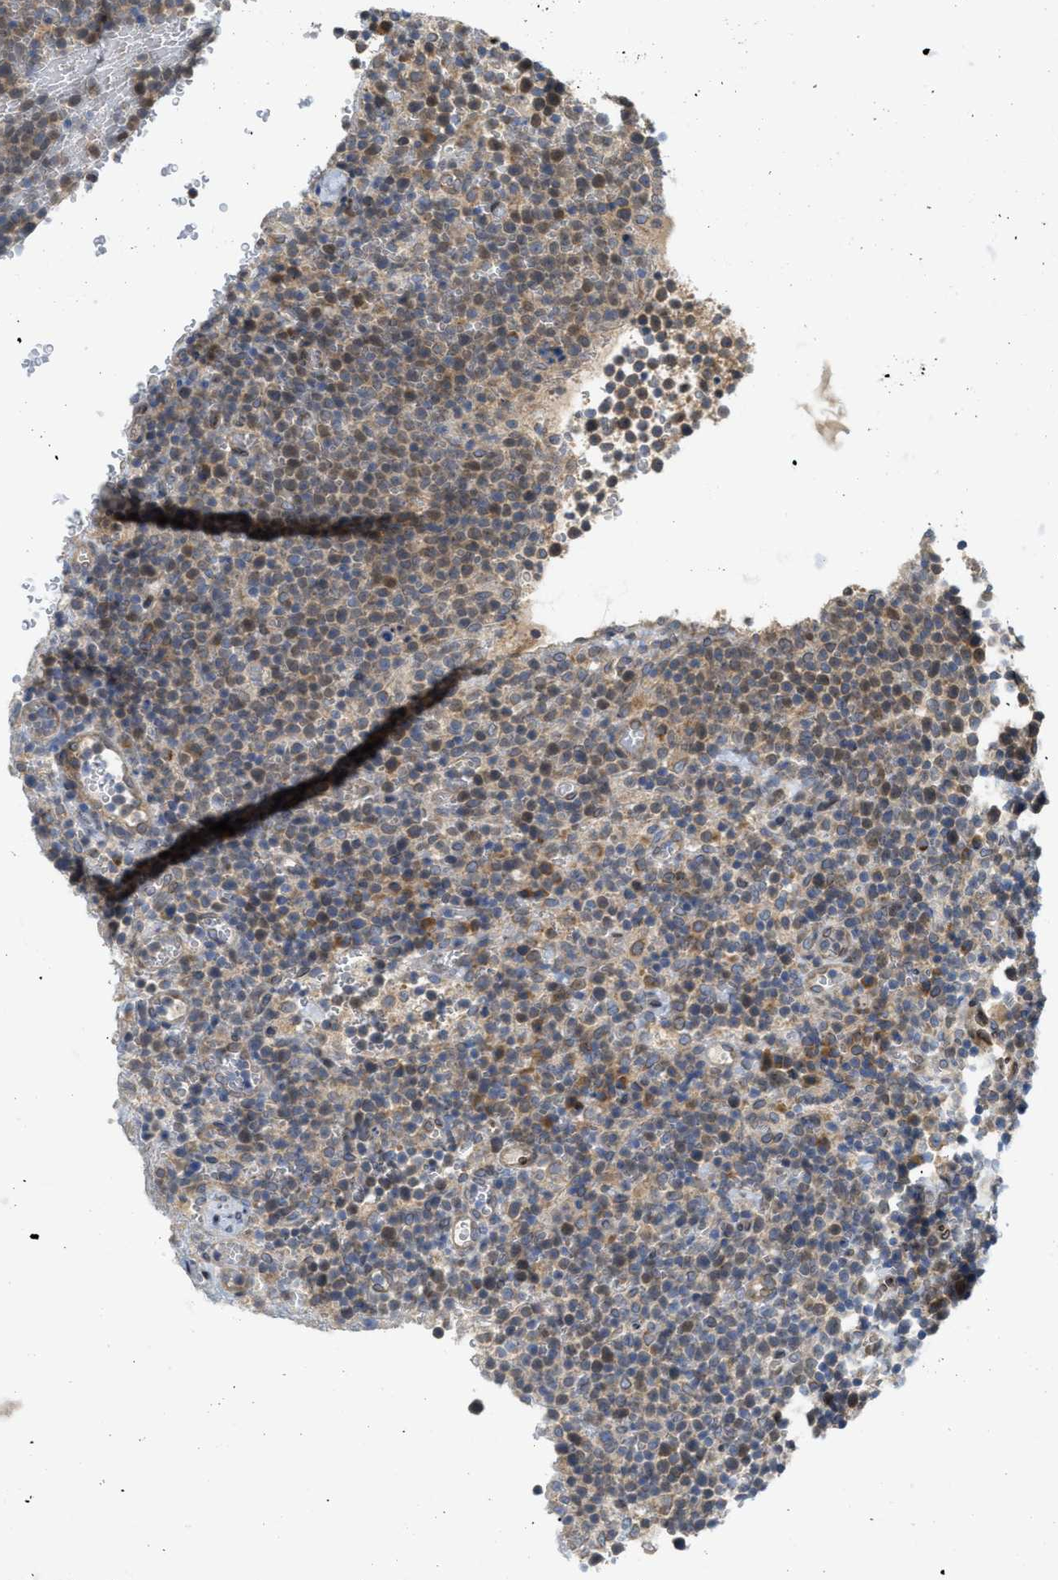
{"staining": {"intensity": "weak", "quantity": "25%-75%", "location": "cytoplasmic/membranous"}, "tissue": "lymphoma", "cell_type": "Tumor cells", "image_type": "cancer", "snomed": [{"axis": "morphology", "description": "Malignant lymphoma, non-Hodgkin's type, High grade"}, {"axis": "topography", "description": "Lymph node"}], "caption": "Brown immunohistochemical staining in lymphoma exhibits weak cytoplasmic/membranous positivity in about 25%-75% of tumor cells. Immunohistochemistry stains the protein in brown and the nuclei are stained blue.", "gene": "EIF2AK3", "patient": {"sex": "male", "age": 61}}